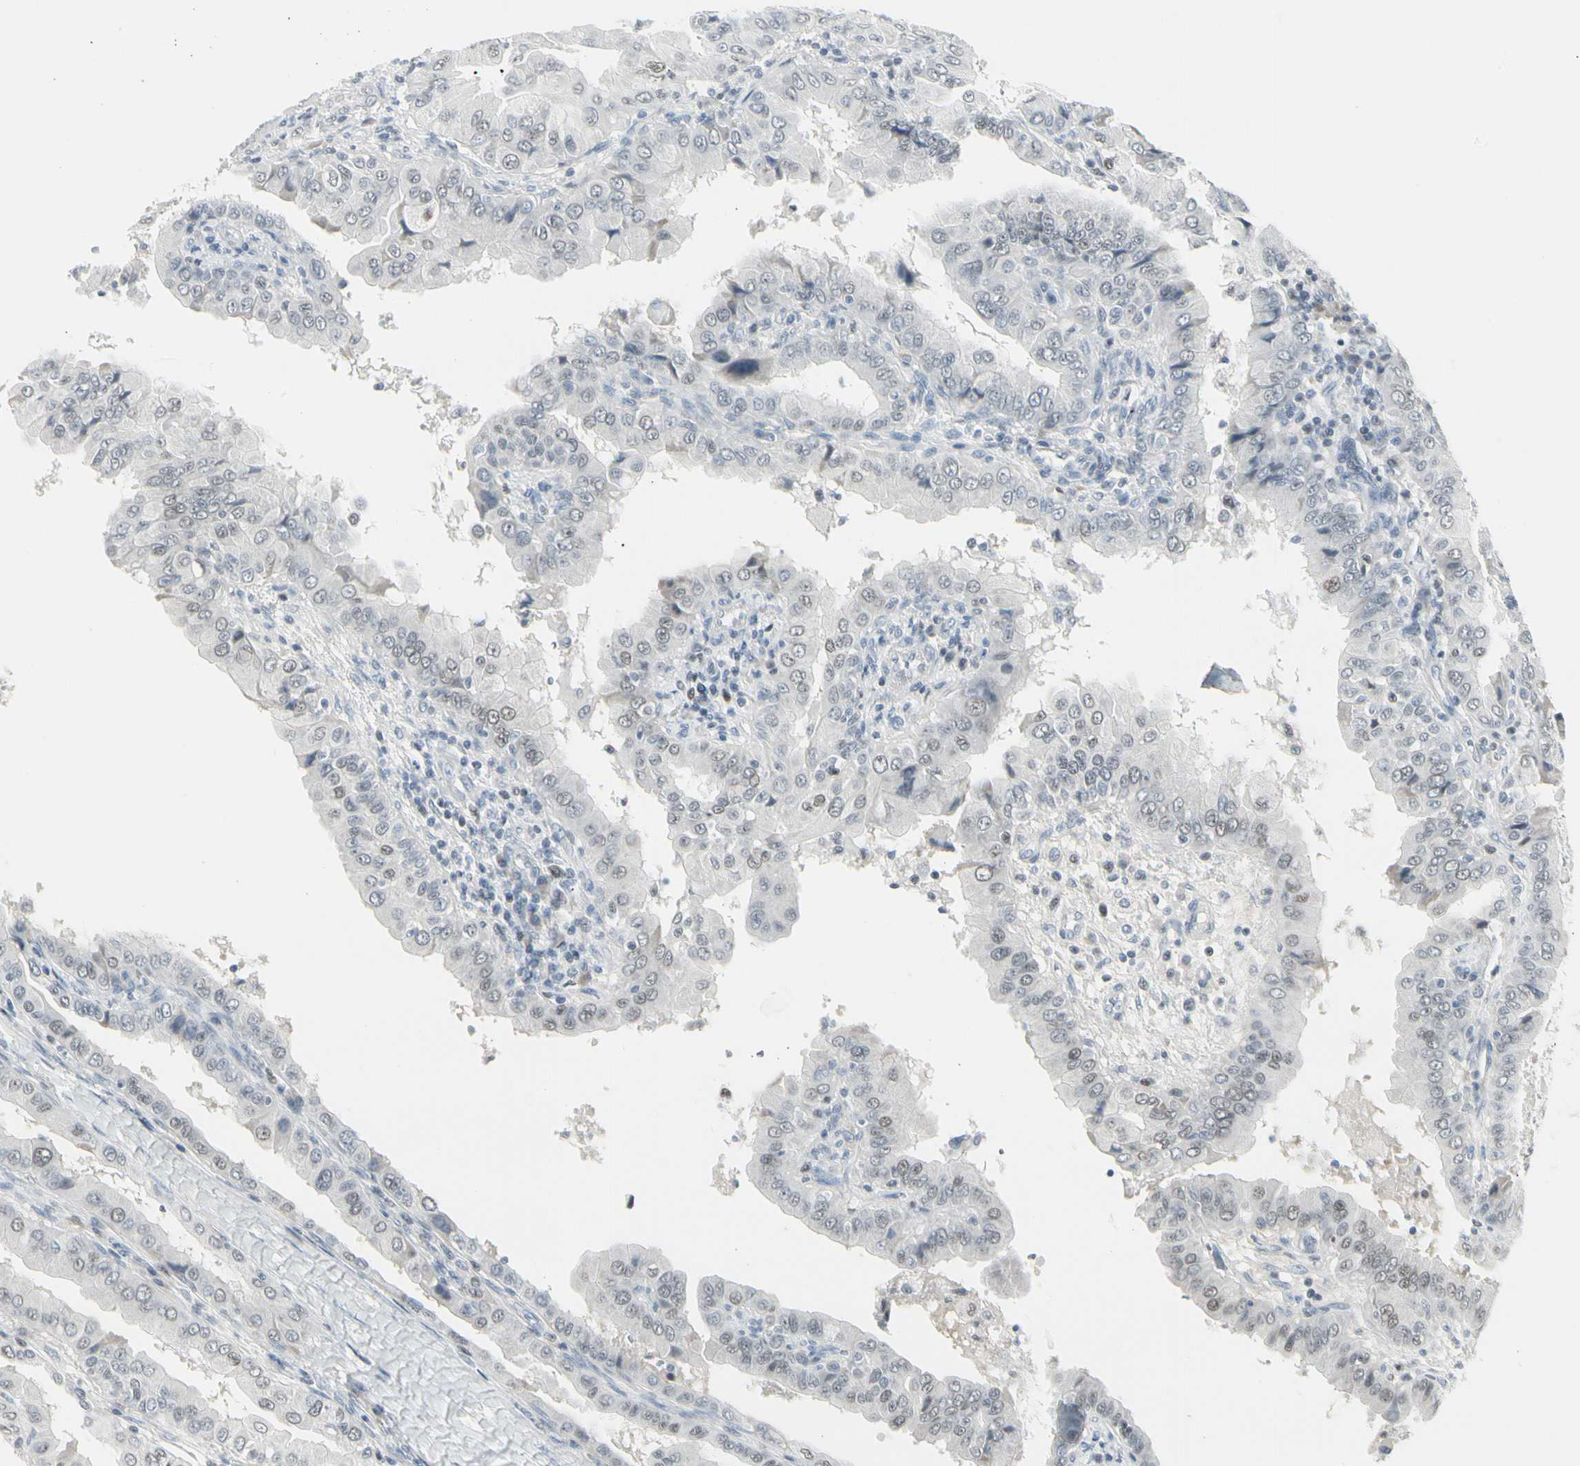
{"staining": {"intensity": "negative", "quantity": "none", "location": "none"}, "tissue": "thyroid cancer", "cell_type": "Tumor cells", "image_type": "cancer", "snomed": [{"axis": "morphology", "description": "Papillary adenocarcinoma, NOS"}, {"axis": "topography", "description": "Thyroid gland"}], "caption": "An immunohistochemistry (IHC) image of thyroid papillary adenocarcinoma is shown. There is no staining in tumor cells of thyroid papillary adenocarcinoma. The staining was performed using DAB (3,3'-diaminobenzidine) to visualize the protein expression in brown, while the nuclei were stained in blue with hematoxylin (Magnification: 20x).", "gene": "ZBTB7B", "patient": {"sex": "male", "age": 33}}